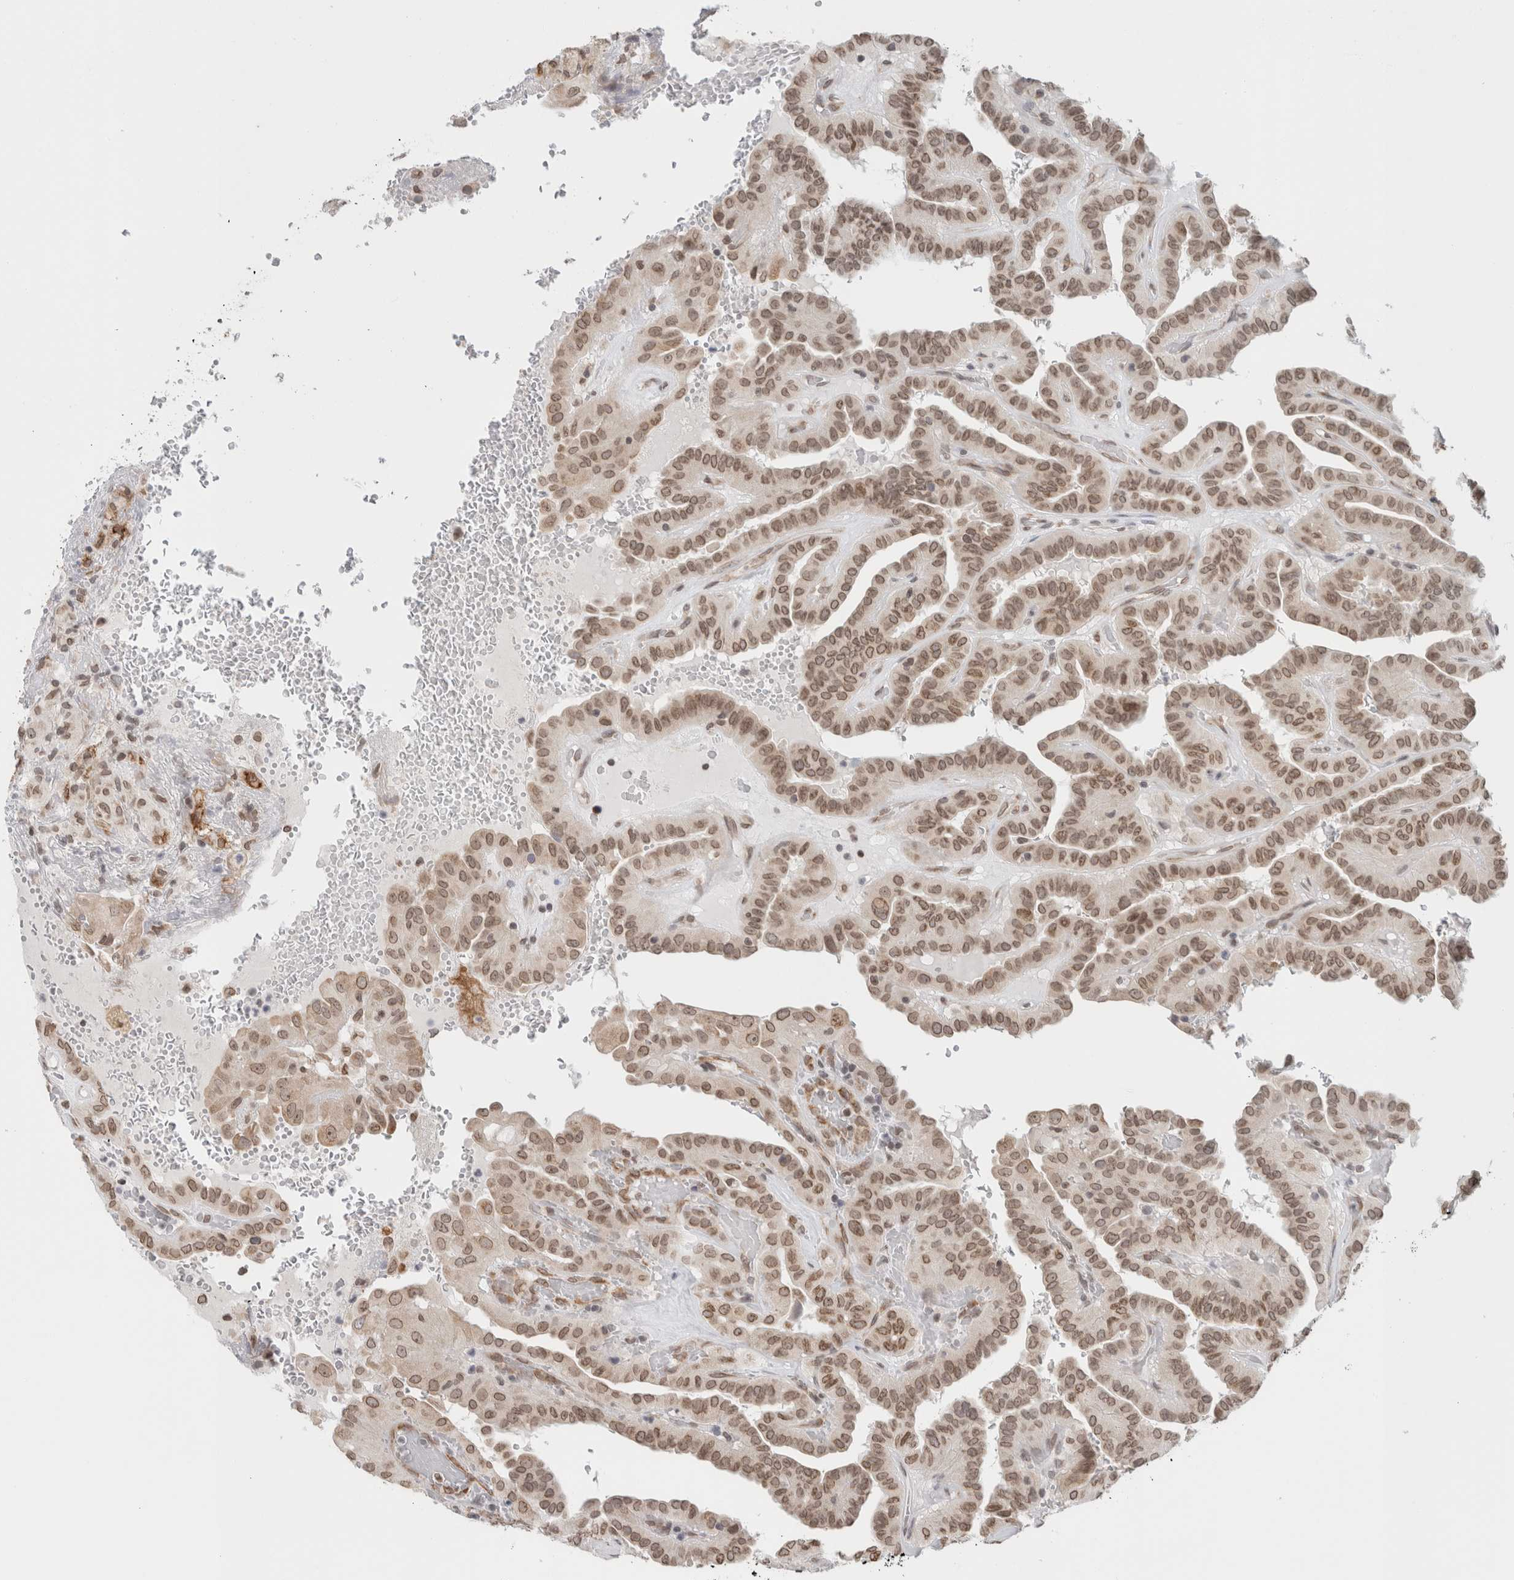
{"staining": {"intensity": "moderate", "quantity": ">75%", "location": "cytoplasmic/membranous,nuclear"}, "tissue": "thyroid cancer", "cell_type": "Tumor cells", "image_type": "cancer", "snomed": [{"axis": "morphology", "description": "Papillary adenocarcinoma, NOS"}, {"axis": "topography", "description": "Thyroid gland"}], "caption": "Thyroid papillary adenocarcinoma stained with DAB (3,3'-diaminobenzidine) IHC displays medium levels of moderate cytoplasmic/membranous and nuclear positivity in approximately >75% of tumor cells. (IHC, brightfield microscopy, high magnification).", "gene": "RBMX2", "patient": {"sex": "male", "age": 77}}